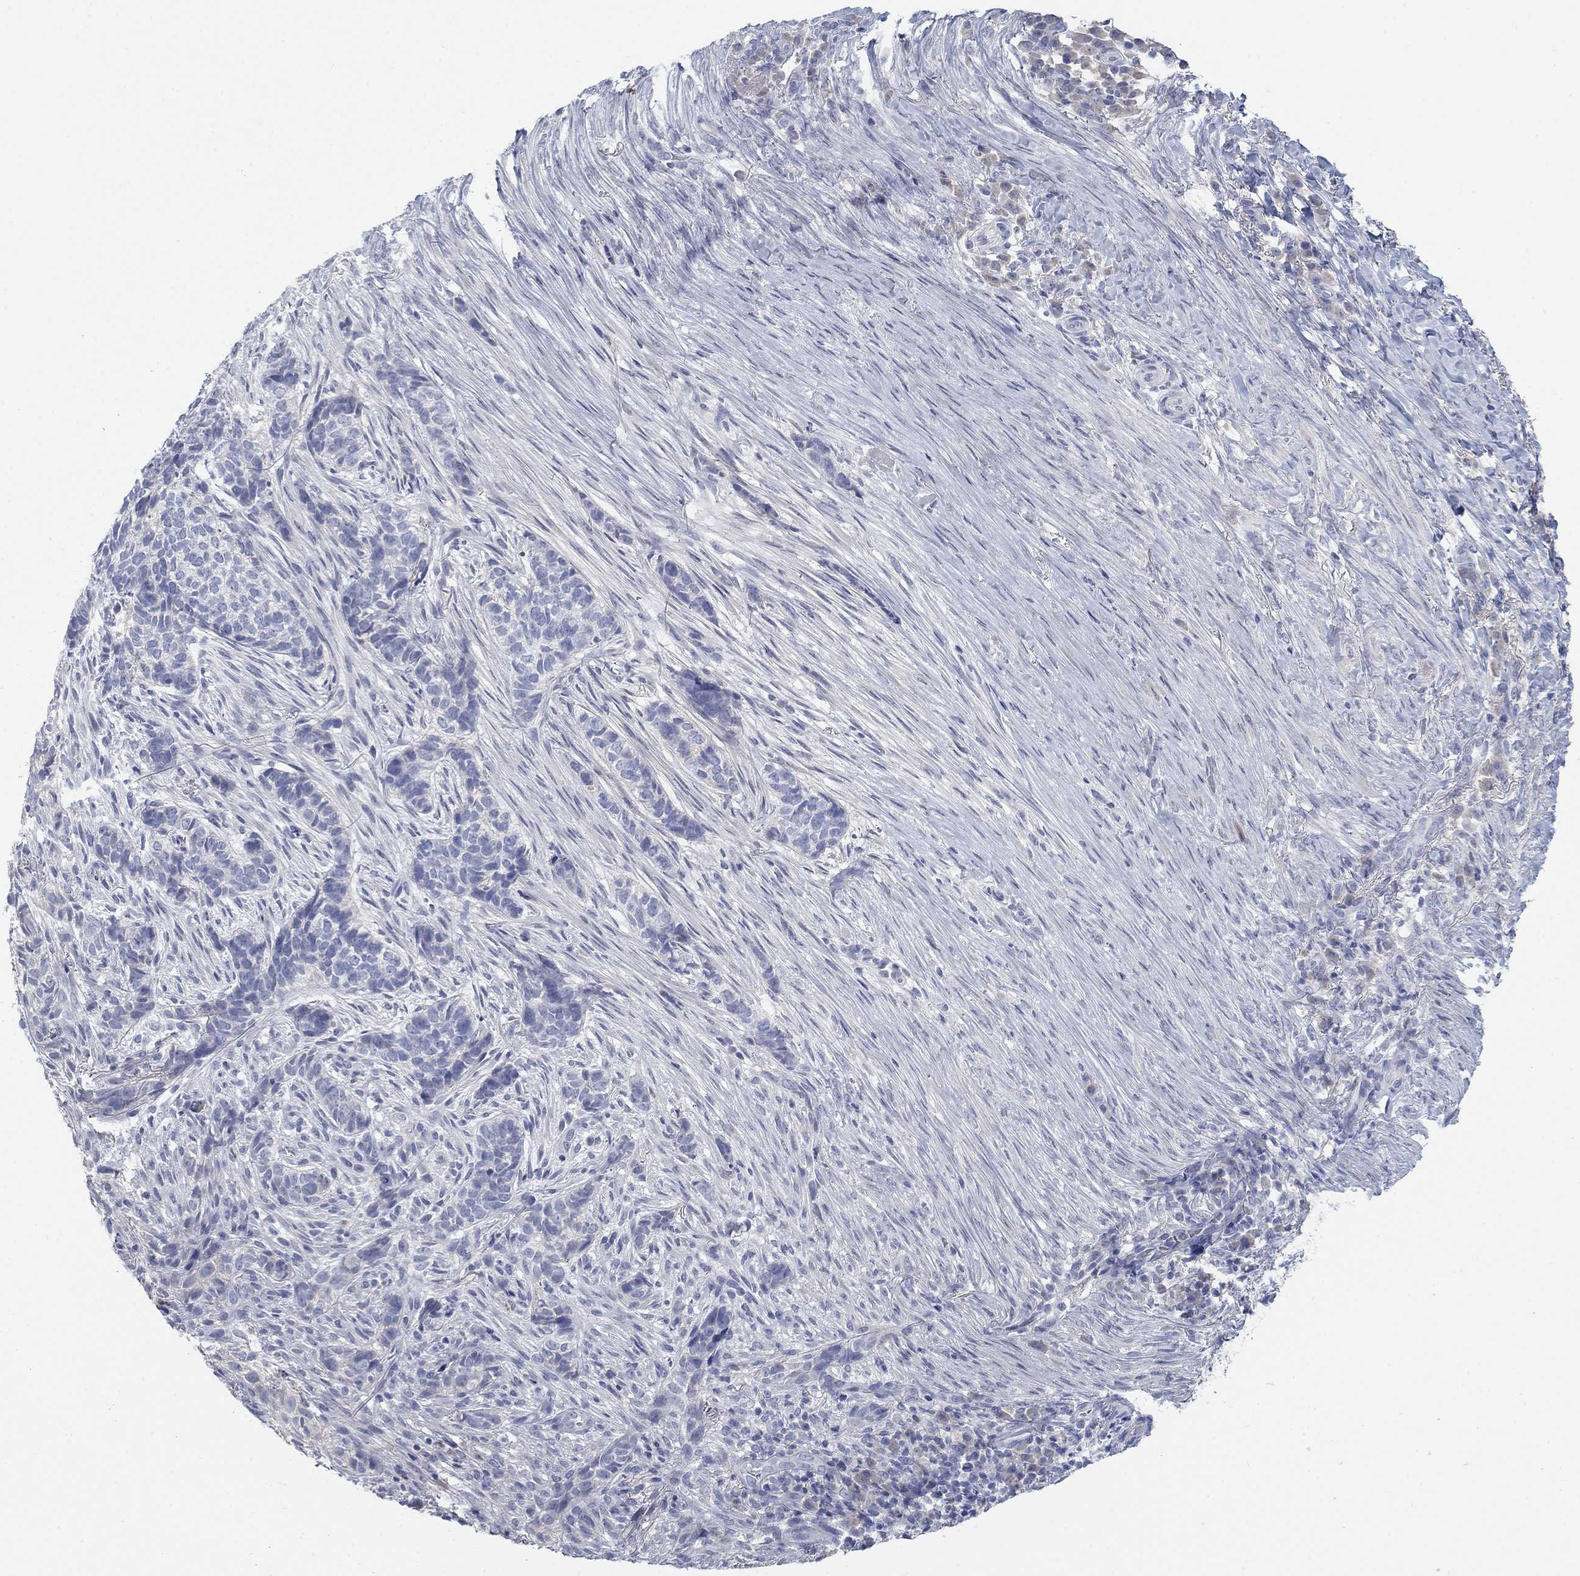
{"staining": {"intensity": "negative", "quantity": "none", "location": "none"}, "tissue": "skin cancer", "cell_type": "Tumor cells", "image_type": "cancer", "snomed": [{"axis": "morphology", "description": "Basal cell carcinoma"}, {"axis": "topography", "description": "Skin"}], "caption": "Immunohistochemical staining of skin cancer (basal cell carcinoma) demonstrates no significant positivity in tumor cells.", "gene": "TMEM249", "patient": {"sex": "female", "age": 69}}